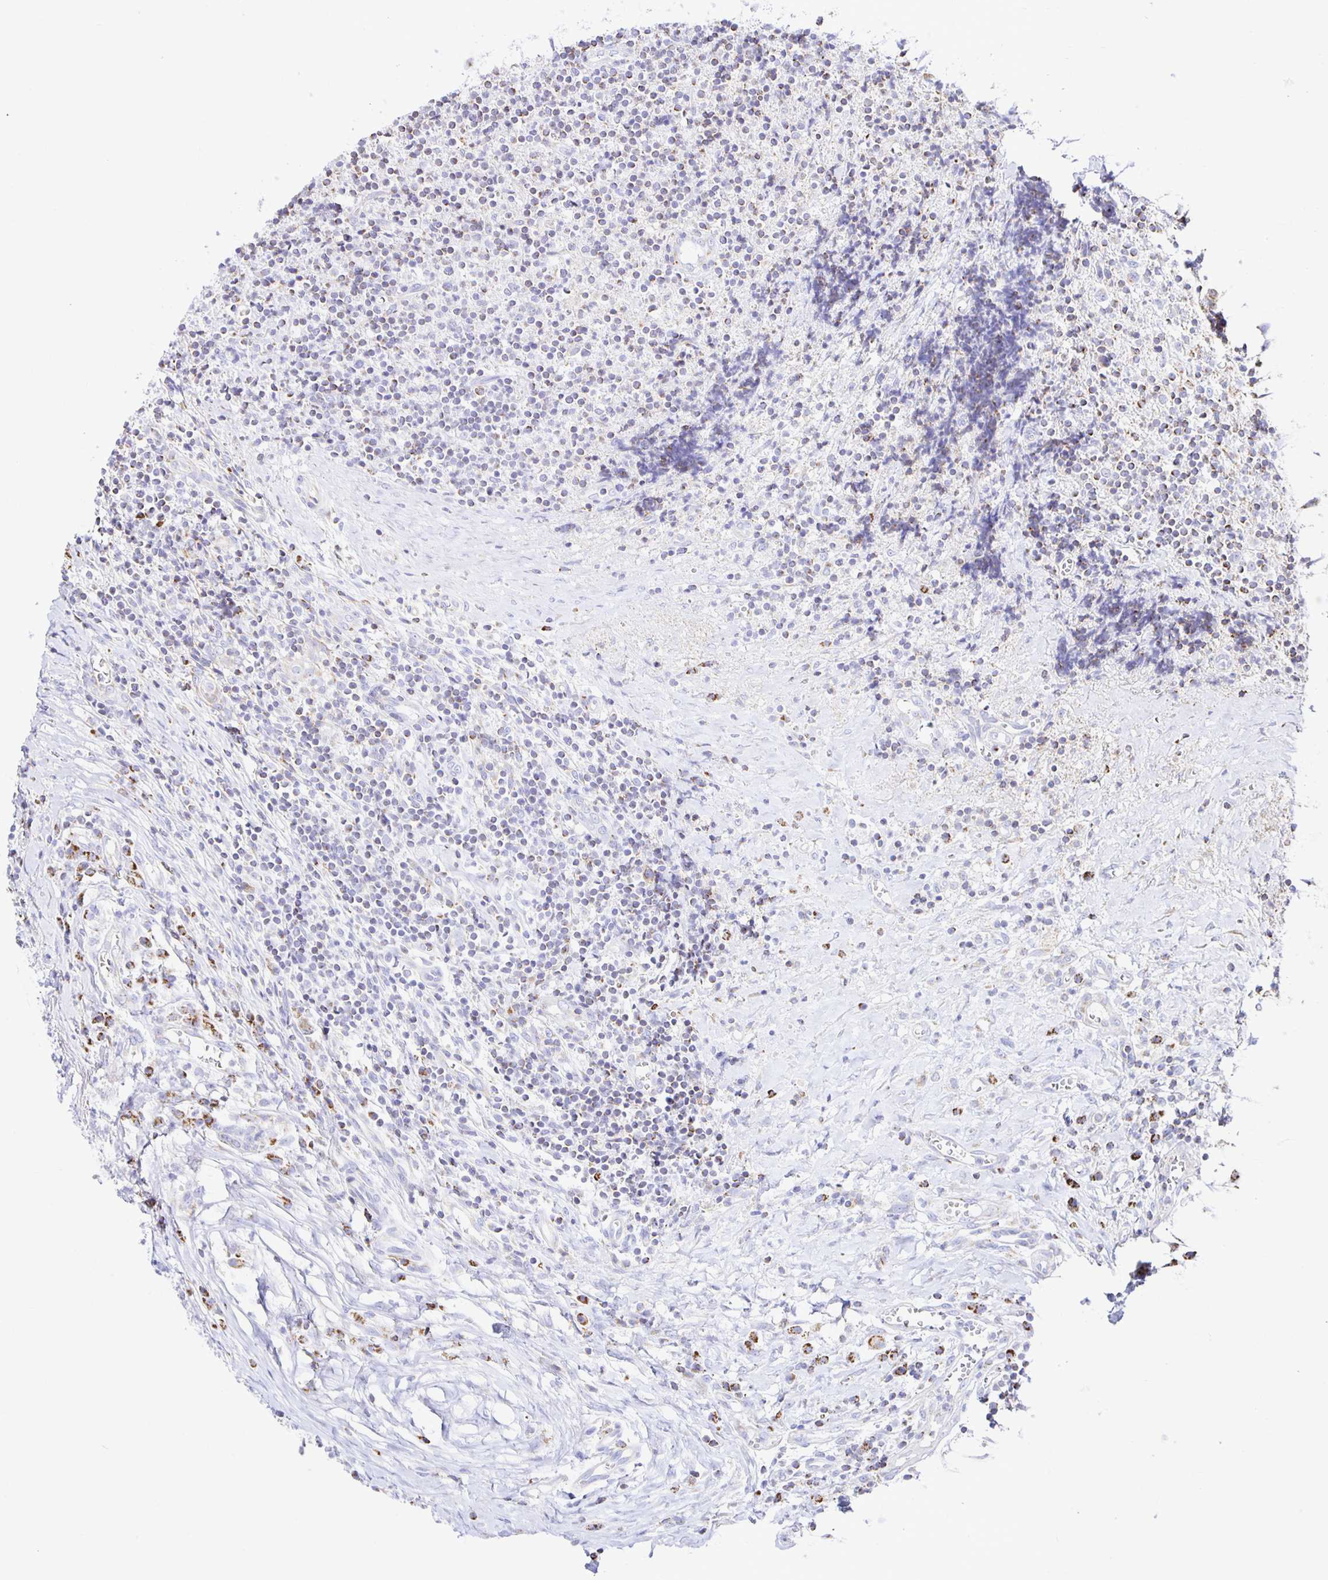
{"staining": {"intensity": "negative", "quantity": "none", "location": "none"}, "tissue": "lymphoma", "cell_type": "Tumor cells", "image_type": "cancer", "snomed": [{"axis": "morphology", "description": "Hodgkin's disease, NOS"}, {"axis": "topography", "description": "Thymus, NOS"}], "caption": "High power microscopy histopathology image of an immunohistochemistry (IHC) histopathology image of Hodgkin's disease, revealing no significant staining in tumor cells.", "gene": "PLAAT2", "patient": {"sex": "female", "age": 17}}